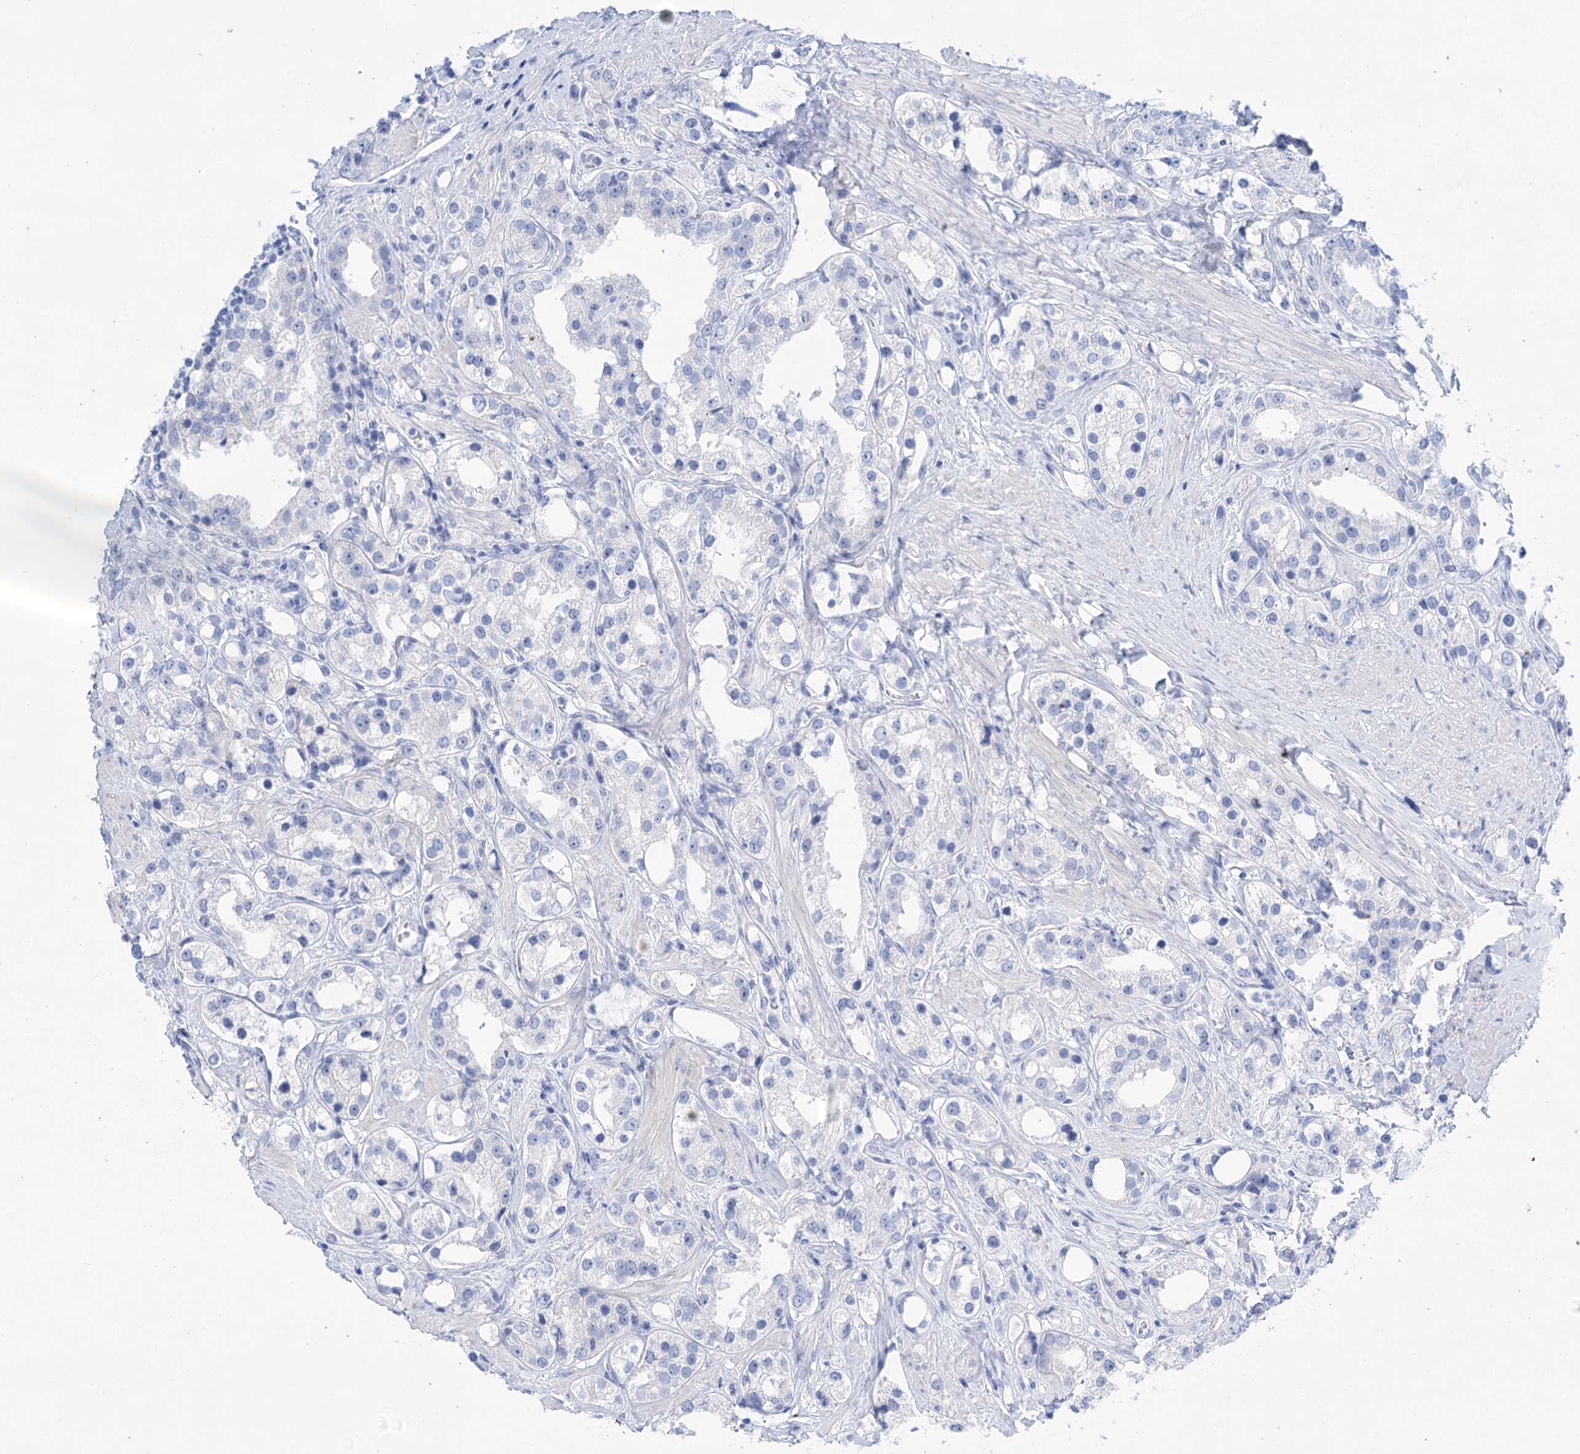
{"staining": {"intensity": "negative", "quantity": "none", "location": "none"}, "tissue": "prostate cancer", "cell_type": "Tumor cells", "image_type": "cancer", "snomed": [{"axis": "morphology", "description": "Adenocarcinoma, NOS"}, {"axis": "topography", "description": "Prostate"}], "caption": "Prostate cancer was stained to show a protein in brown. There is no significant staining in tumor cells.", "gene": "LALBA", "patient": {"sex": "male", "age": 79}}